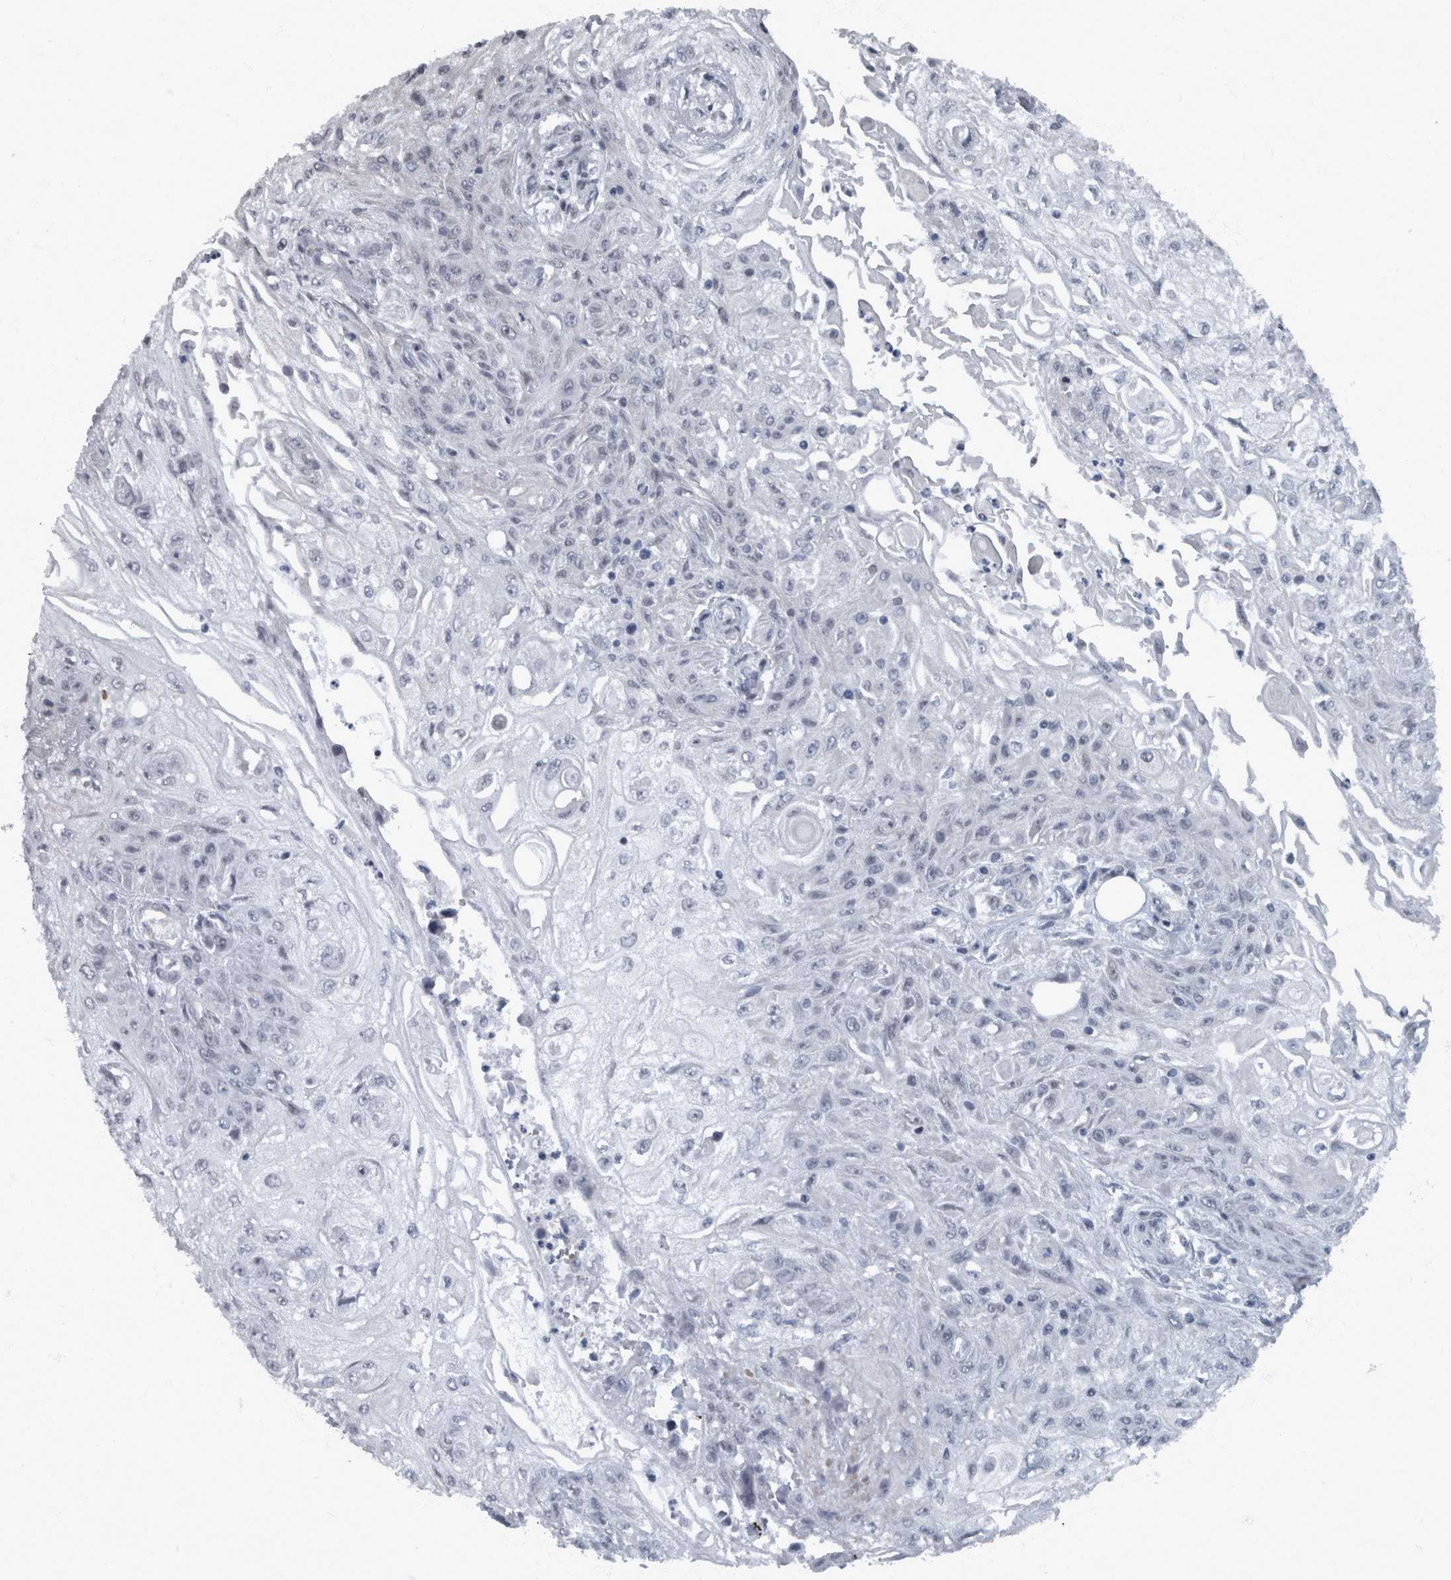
{"staining": {"intensity": "negative", "quantity": "none", "location": "none"}, "tissue": "skin cancer", "cell_type": "Tumor cells", "image_type": "cancer", "snomed": [{"axis": "morphology", "description": "Squamous cell carcinoma, NOS"}, {"axis": "morphology", "description": "Squamous cell carcinoma, metastatic, NOS"}, {"axis": "topography", "description": "Skin"}, {"axis": "topography", "description": "Lymph node"}], "caption": "IHC of human skin squamous cell carcinoma reveals no staining in tumor cells.", "gene": "WDR33", "patient": {"sex": "male", "age": 75}}